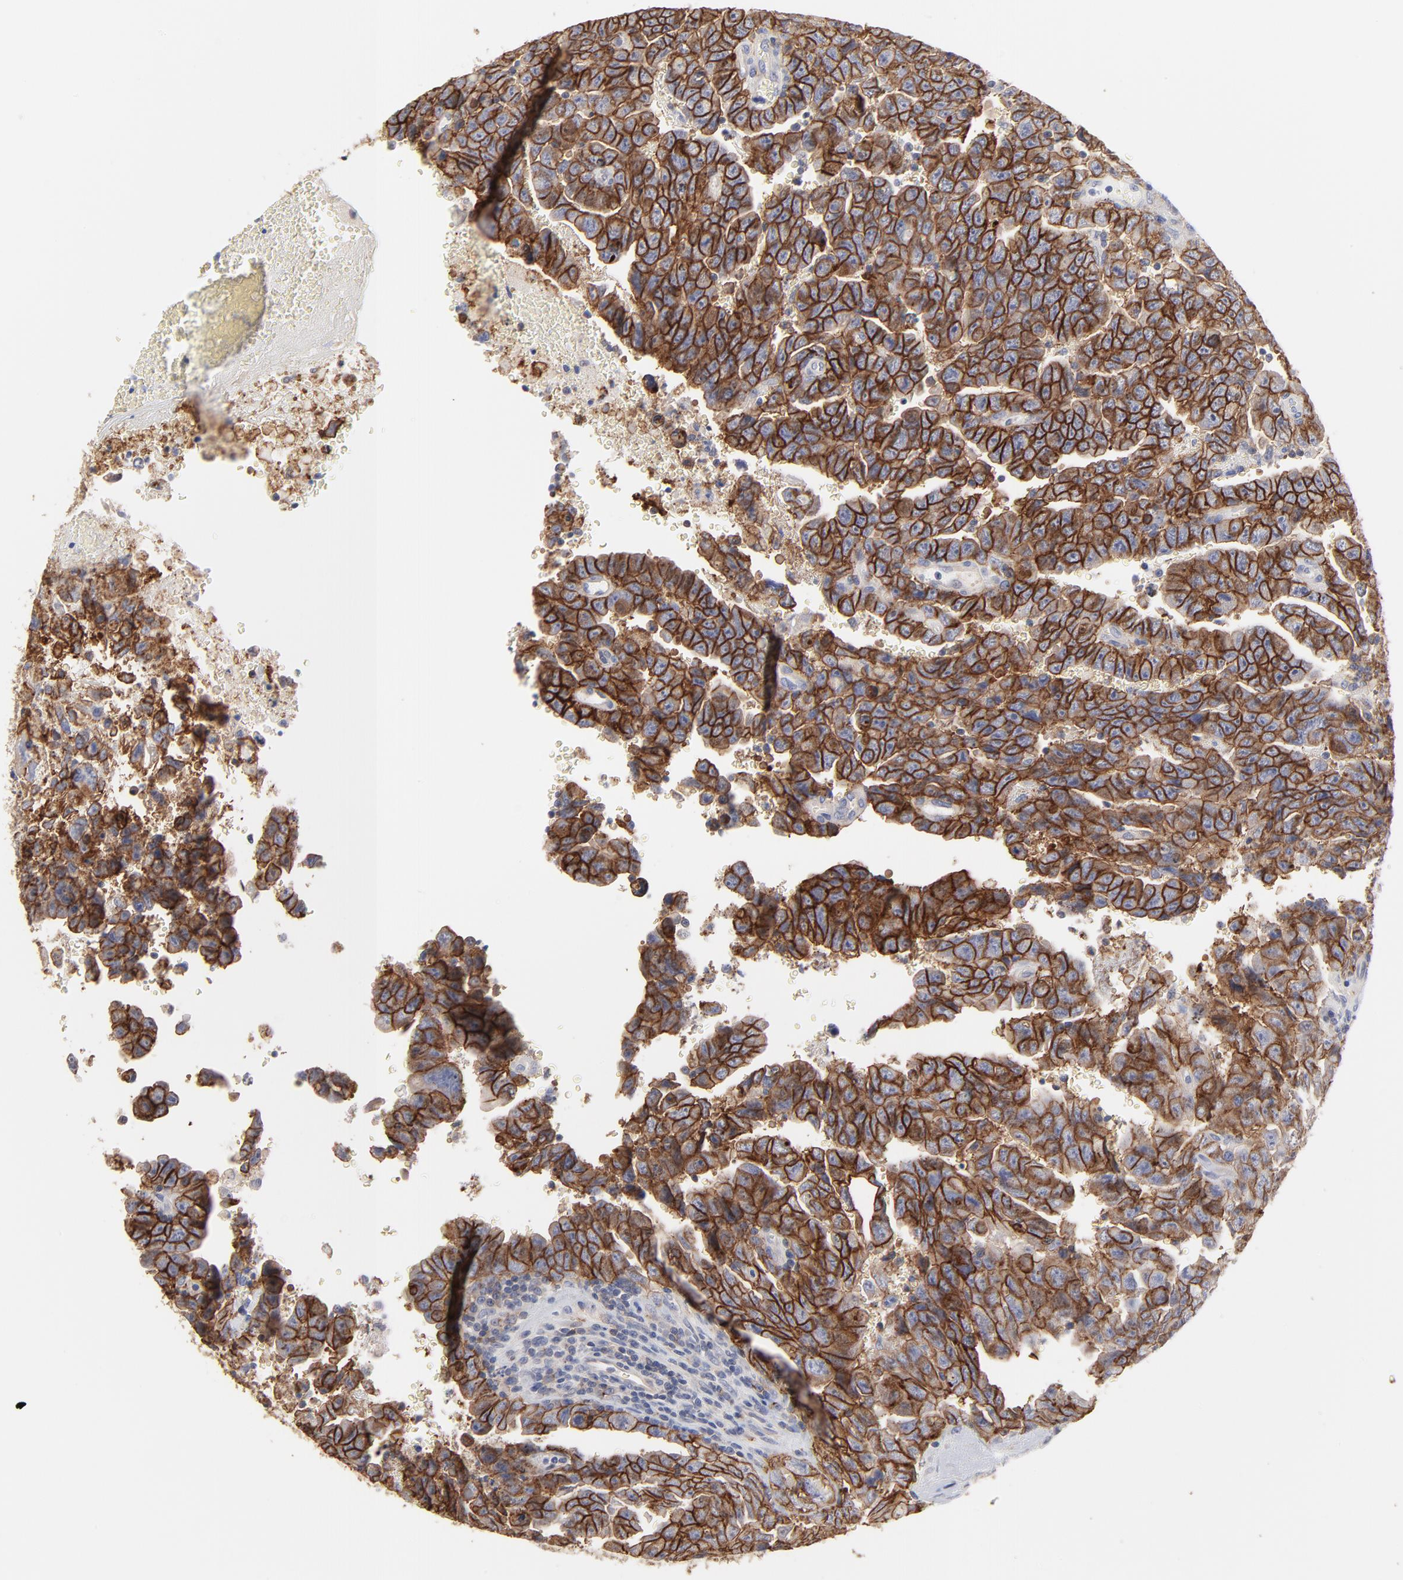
{"staining": {"intensity": "strong", "quantity": ">75%", "location": "cytoplasmic/membranous"}, "tissue": "testis cancer", "cell_type": "Tumor cells", "image_type": "cancer", "snomed": [{"axis": "morphology", "description": "Carcinoma, Embryonal, NOS"}, {"axis": "topography", "description": "Testis"}], "caption": "Immunohistochemistry staining of testis embryonal carcinoma, which reveals high levels of strong cytoplasmic/membranous staining in about >75% of tumor cells indicating strong cytoplasmic/membranous protein positivity. The staining was performed using DAB (3,3'-diaminobenzidine) (brown) for protein detection and nuclei were counterstained in hematoxylin (blue).", "gene": "SLC16A1", "patient": {"sex": "male", "age": 28}}